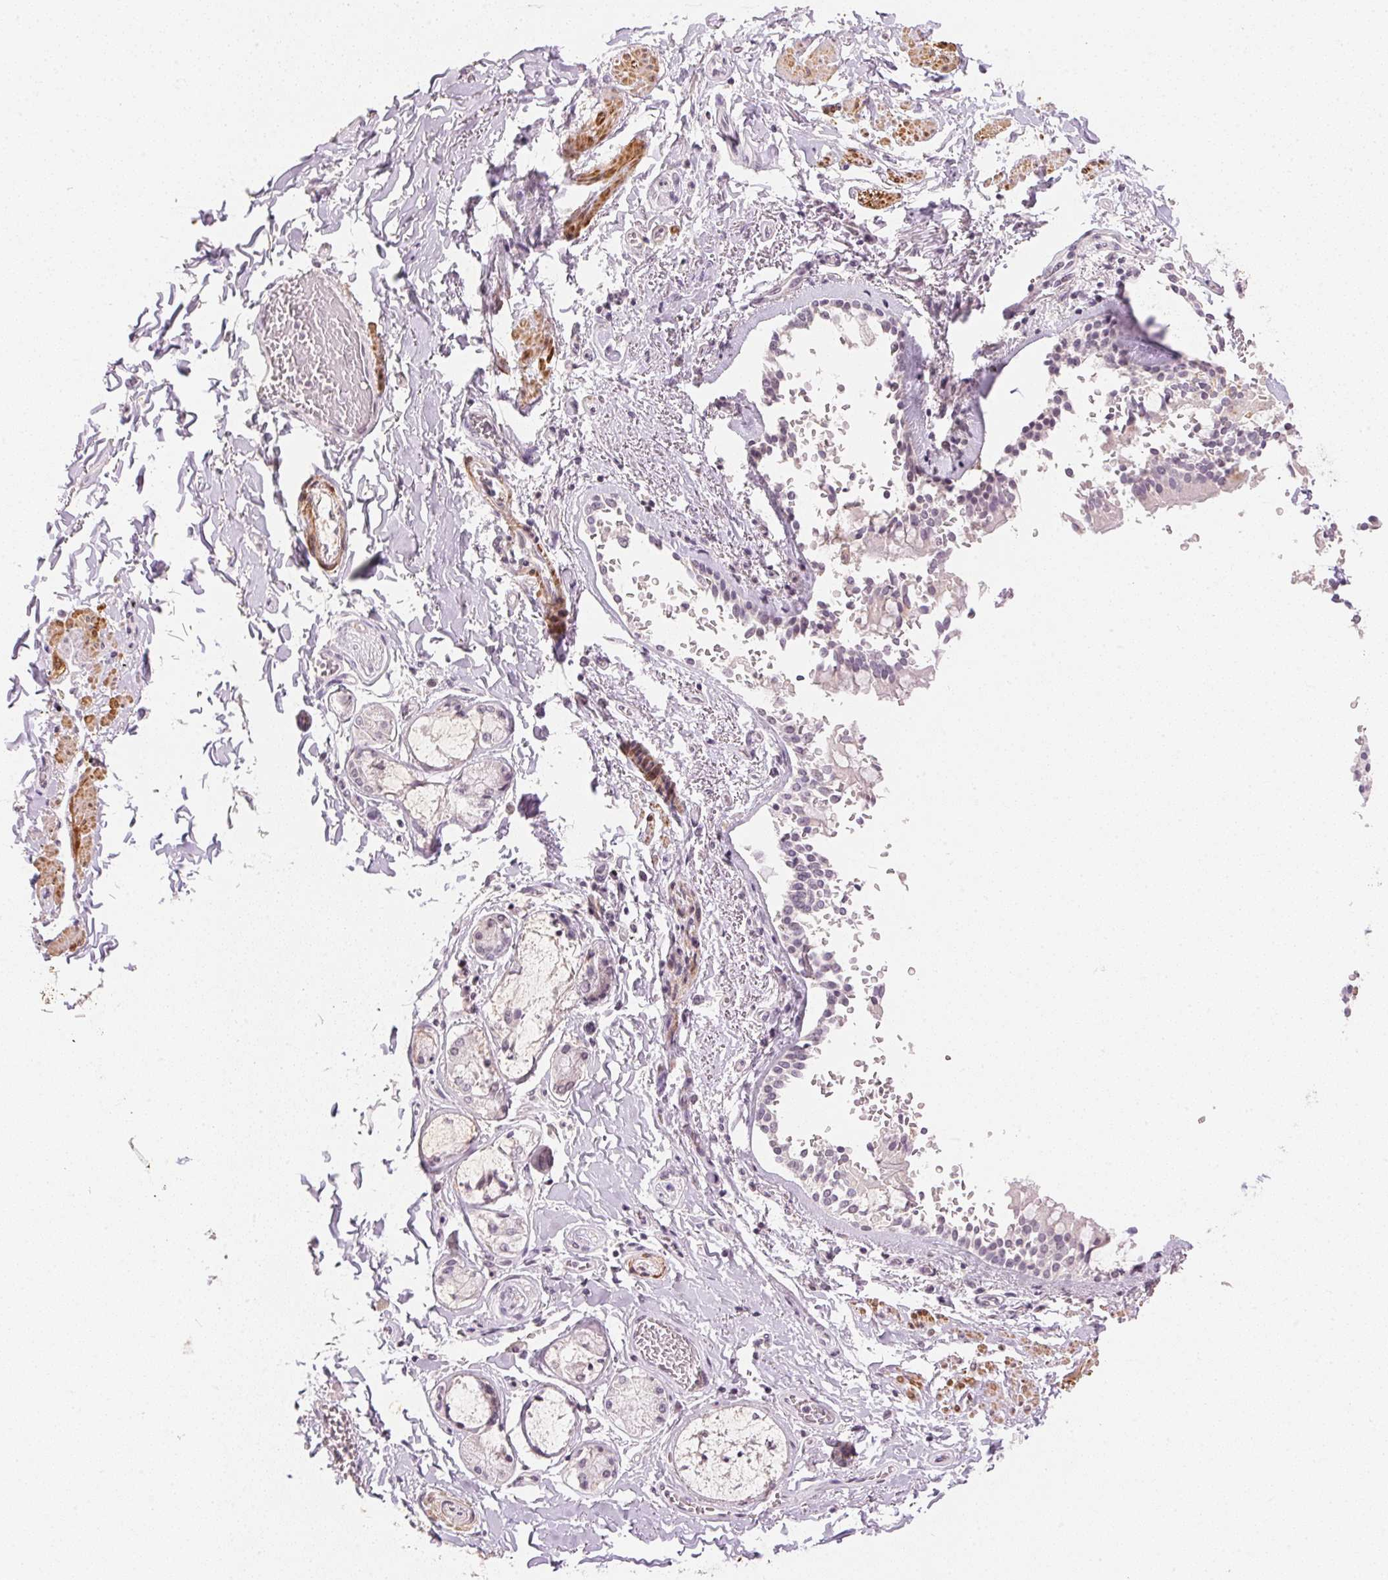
{"staining": {"intensity": "weak", "quantity": "<25%", "location": "cytoplasmic/membranous"}, "tissue": "adipose tissue", "cell_type": "Adipocytes", "image_type": "normal", "snomed": [{"axis": "morphology", "description": "Normal tissue, NOS"}, {"axis": "topography", "description": "Cartilage tissue"}, {"axis": "topography", "description": "Bronchus"}, {"axis": "topography", "description": "Peripheral nerve tissue"}], "caption": "Micrograph shows no significant protein expression in adipocytes of unremarkable adipose tissue. Nuclei are stained in blue.", "gene": "SMTN", "patient": {"sex": "male", "age": 67}}